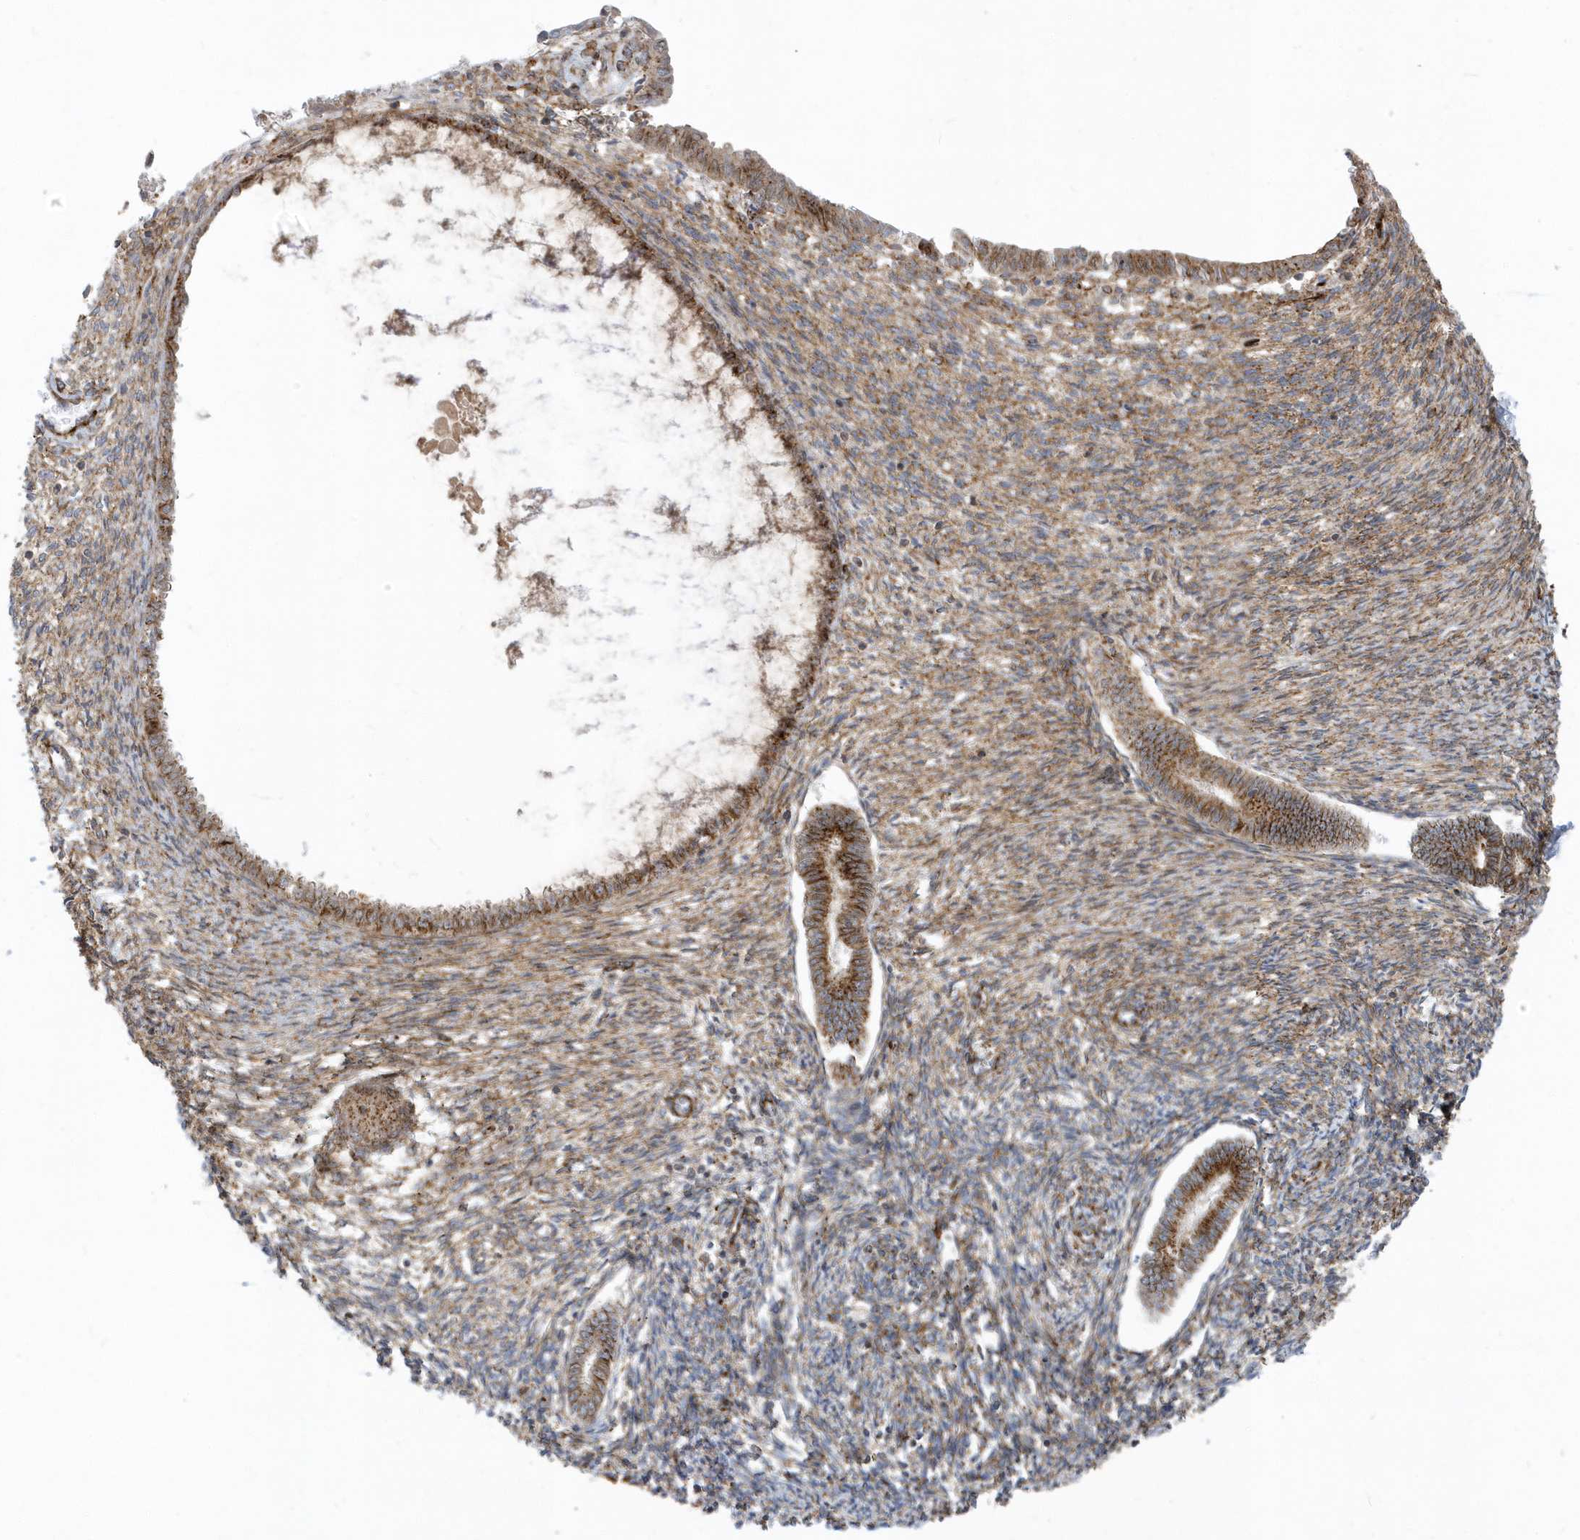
{"staining": {"intensity": "moderate", "quantity": "25%-75%", "location": "cytoplasmic/membranous"}, "tissue": "endometrium", "cell_type": "Cells in endometrial stroma", "image_type": "normal", "snomed": [{"axis": "morphology", "description": "Normal tissue, NOS"}, {"axis": "topography", "description": "Endometrium"}], "caption": "Endometrium stained with a brown dye demonstrates moderate cytoplasmic/membranous positive staining in about 25%-75% of cells in endometrial stroma.", "gene": "HRH4", "patient": {"sex": "female", "age": 56}}